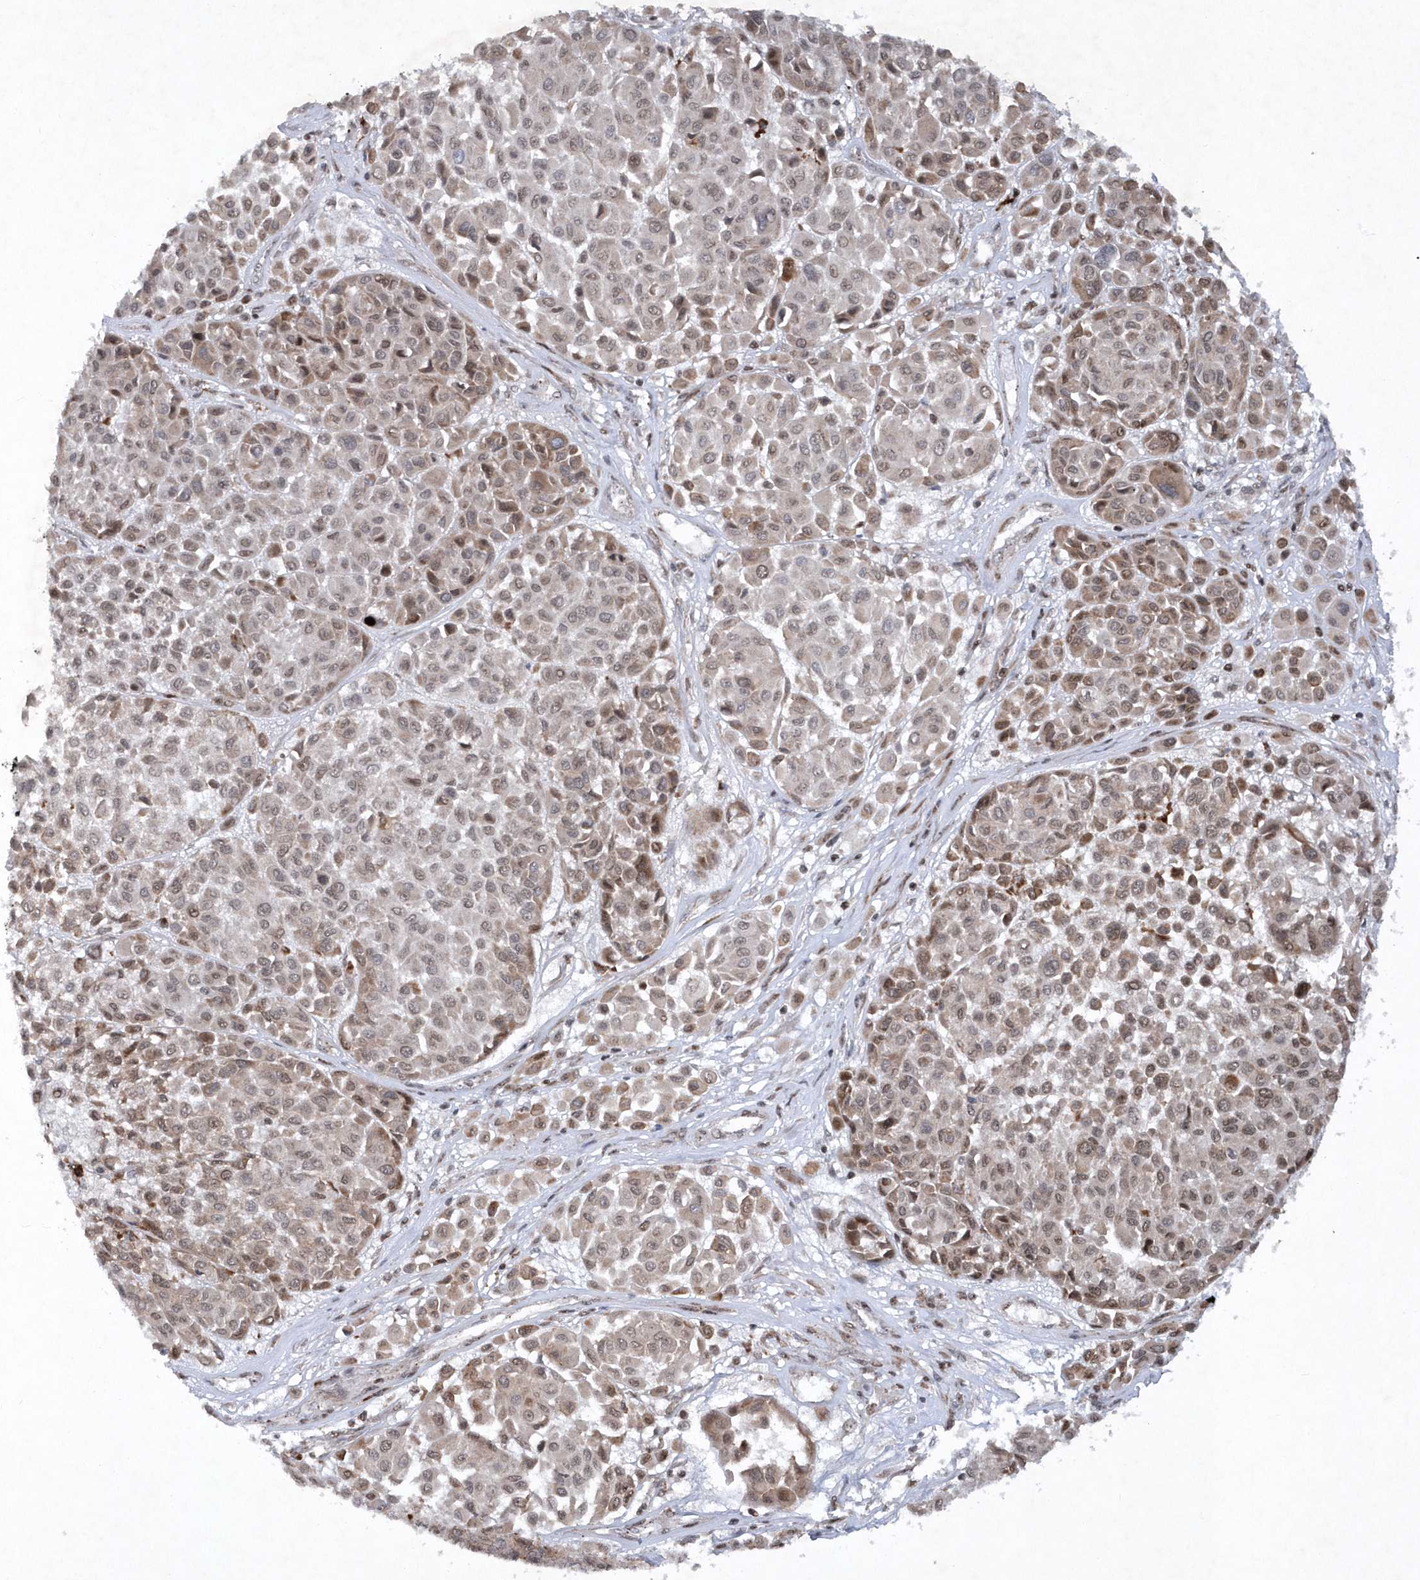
{"staining": {"intensity": "moderate", "quantity": "25%-75%", "location": "cytoplasmic/membranous,nuclear"}, "tissue": "melanoma", "cell_type": "Tumor cells", "image_type": "cancer", "snomed": [{"axis": "morphology", "description": "Malignant melanoma, Metastatic site"}, {"axis": "topography", "description": "Soft tissue"}], "caption": "Human melanoma stained with a brown dye demonstrates moderate cytoplasmic/membranous and nuclear positive expression in about 25%-75% of tumor cells.", "gene": "SOWAHB", "patient": {"sex": "male", "age": 41}}